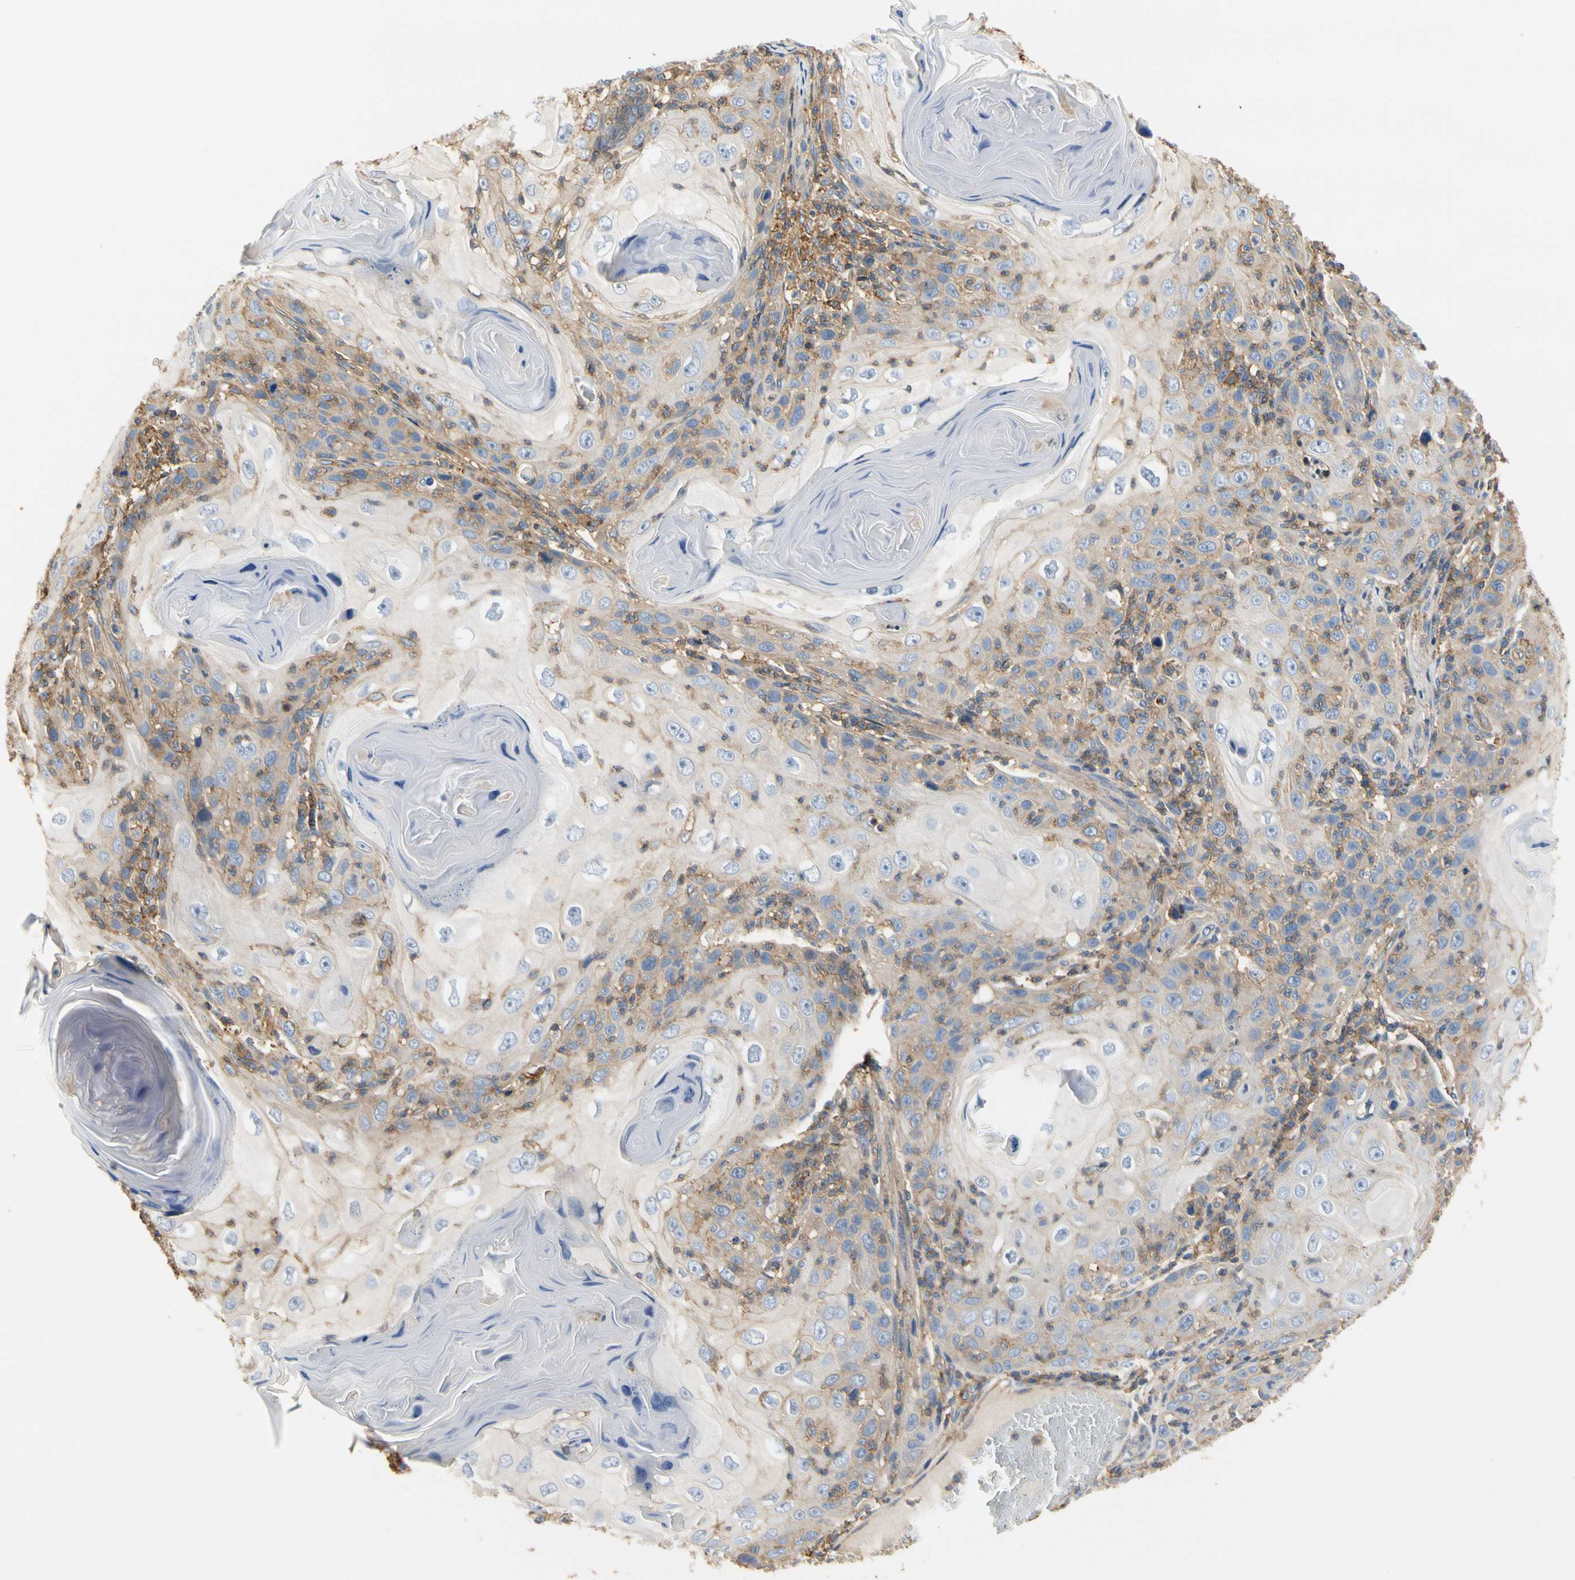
{"staining": {"intensity": "weak", "quantity": "<25%", "location": "cytoplasmic/membranous"}, "tissue": "skin cancer", "cell_type": "Tumor cells", "image_type": "cancer", "snomed": [{"axis": "morphology", "description": "Squamous cell carcinoma, NOS"}, {"axis": "topography", "description": "Skin"}], "caption": "Immunohistochemistry photomicrograph of neoplastic tissue: skin cancer stained with DAB exhibits no significant protein expression in tumor cells.", "gene": "IL1RL1", "patient": {"sex": "female", "age": 88}}